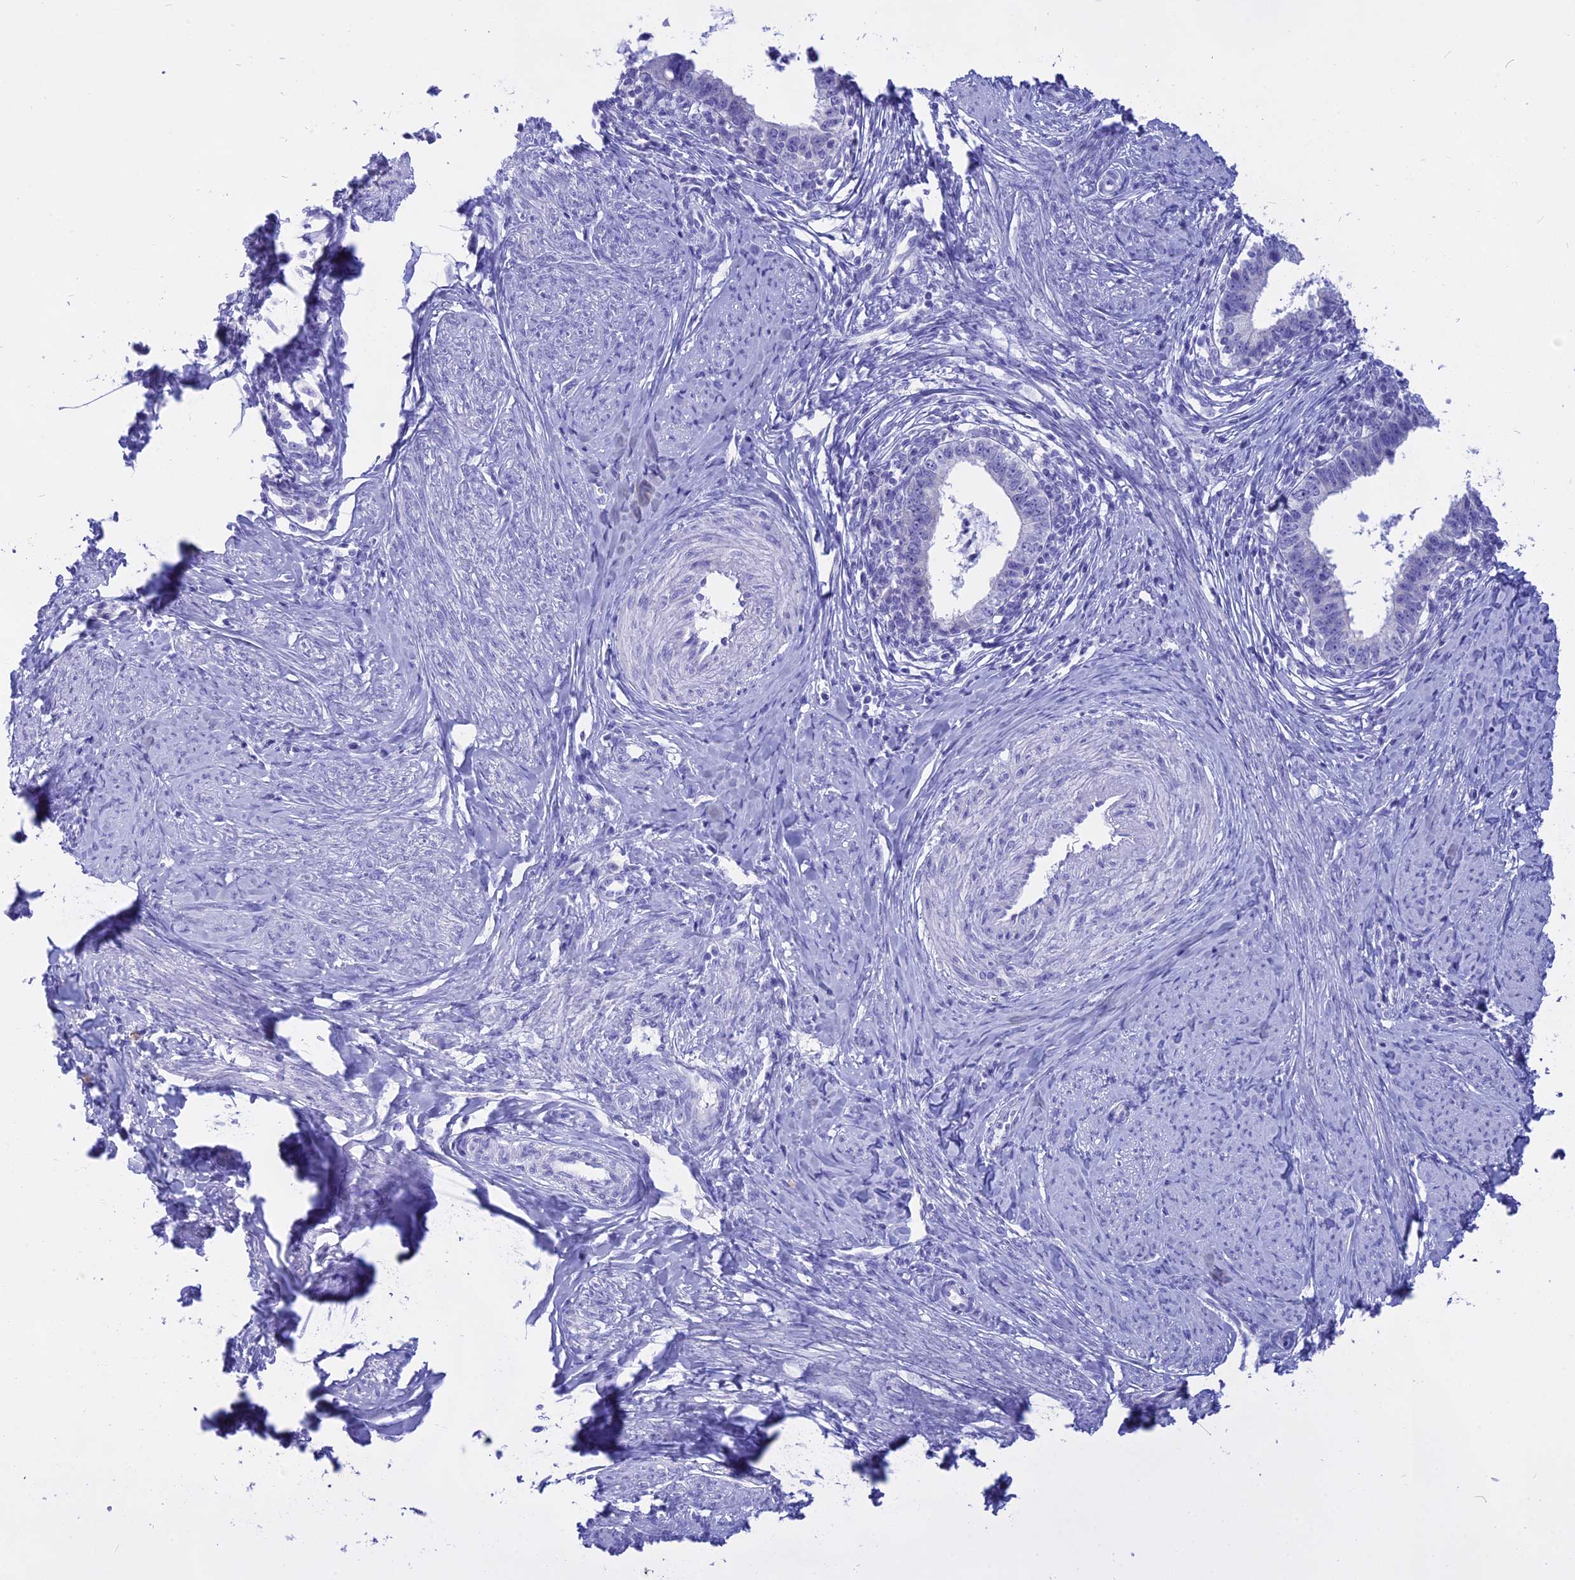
{"staining": {"intensity": "negative", "quantity": "none", "location": "none"}, "tissue": "cervical cancer", "cell_type": "Tumor cells", "image_type": "cancer", "snomed": [{"axis": "morphology", "description": "Adenocarcinoma, NOS"}, {"axis": "topography", "description": "Cervix"}], "caption": "Adenocarcinoma (cervical) was stained to show a protein in brown. There is no significant staining in tumor cells.", "gene": "ISCA1", "patient": {"sex": "female", "age": 36}}